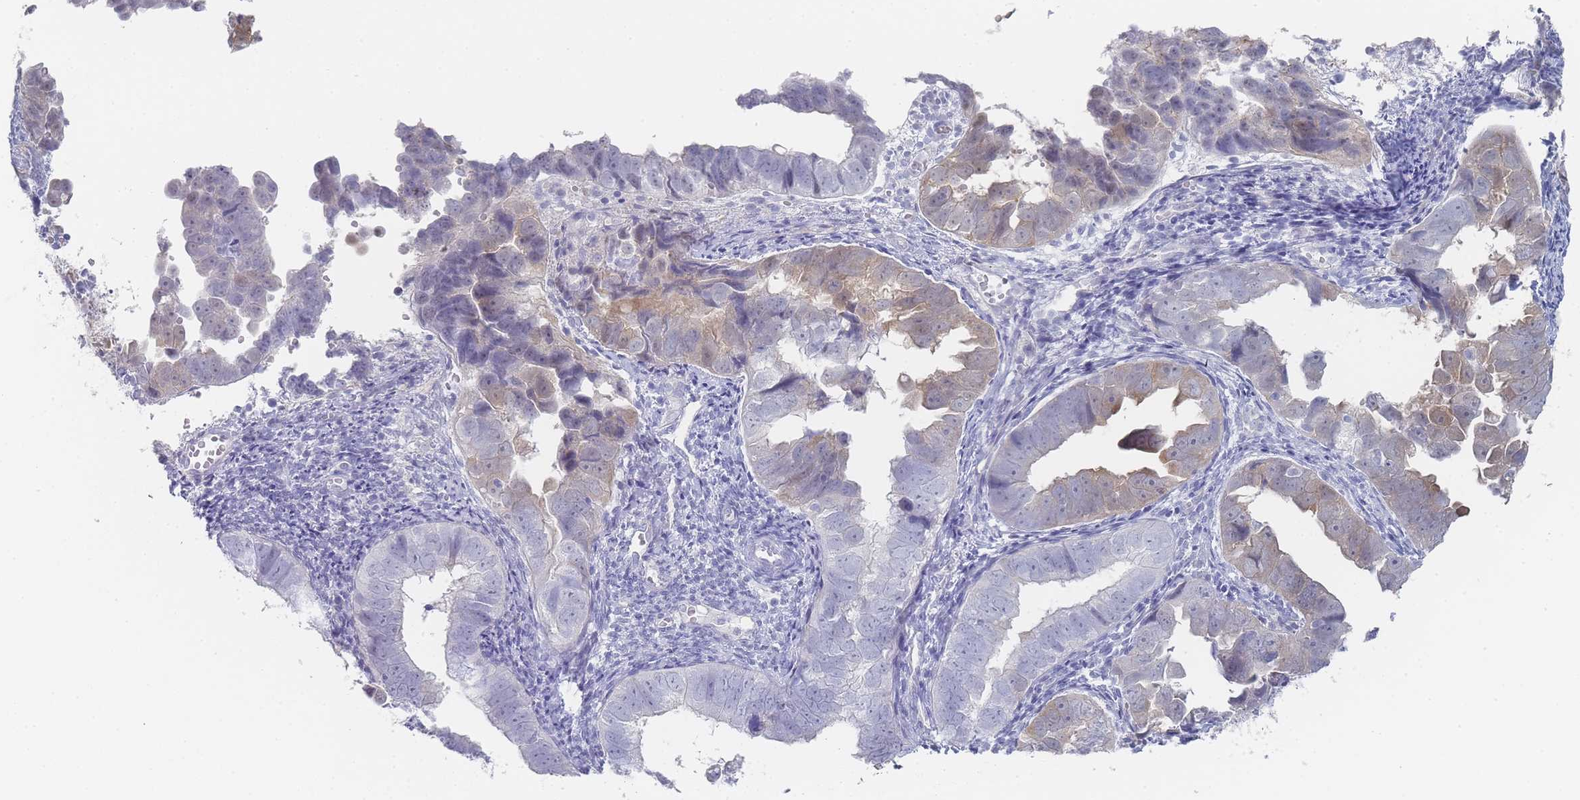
{"staining": {"intensity": "weak", "quantity": ">75%", "location": "cytoplasmic/membranous"}, "tissue": "endometrial cancer", "cell_type": "Tumor cells", "image_type": "cancer", "snomed": [{"axis": "morphology", "description": "Adenocarcinoma, NOS"}, {"axis": "topography", "description": "Endometrium"}], "caption": "Protein analysis of adenocarcinoma (endometrial) tissue reveals weak cytoplasmic/membranous expression in approximately >75% of tumor cells.", "gene": "IMPG1", "patient": {"sex": "female", "age": 75}}